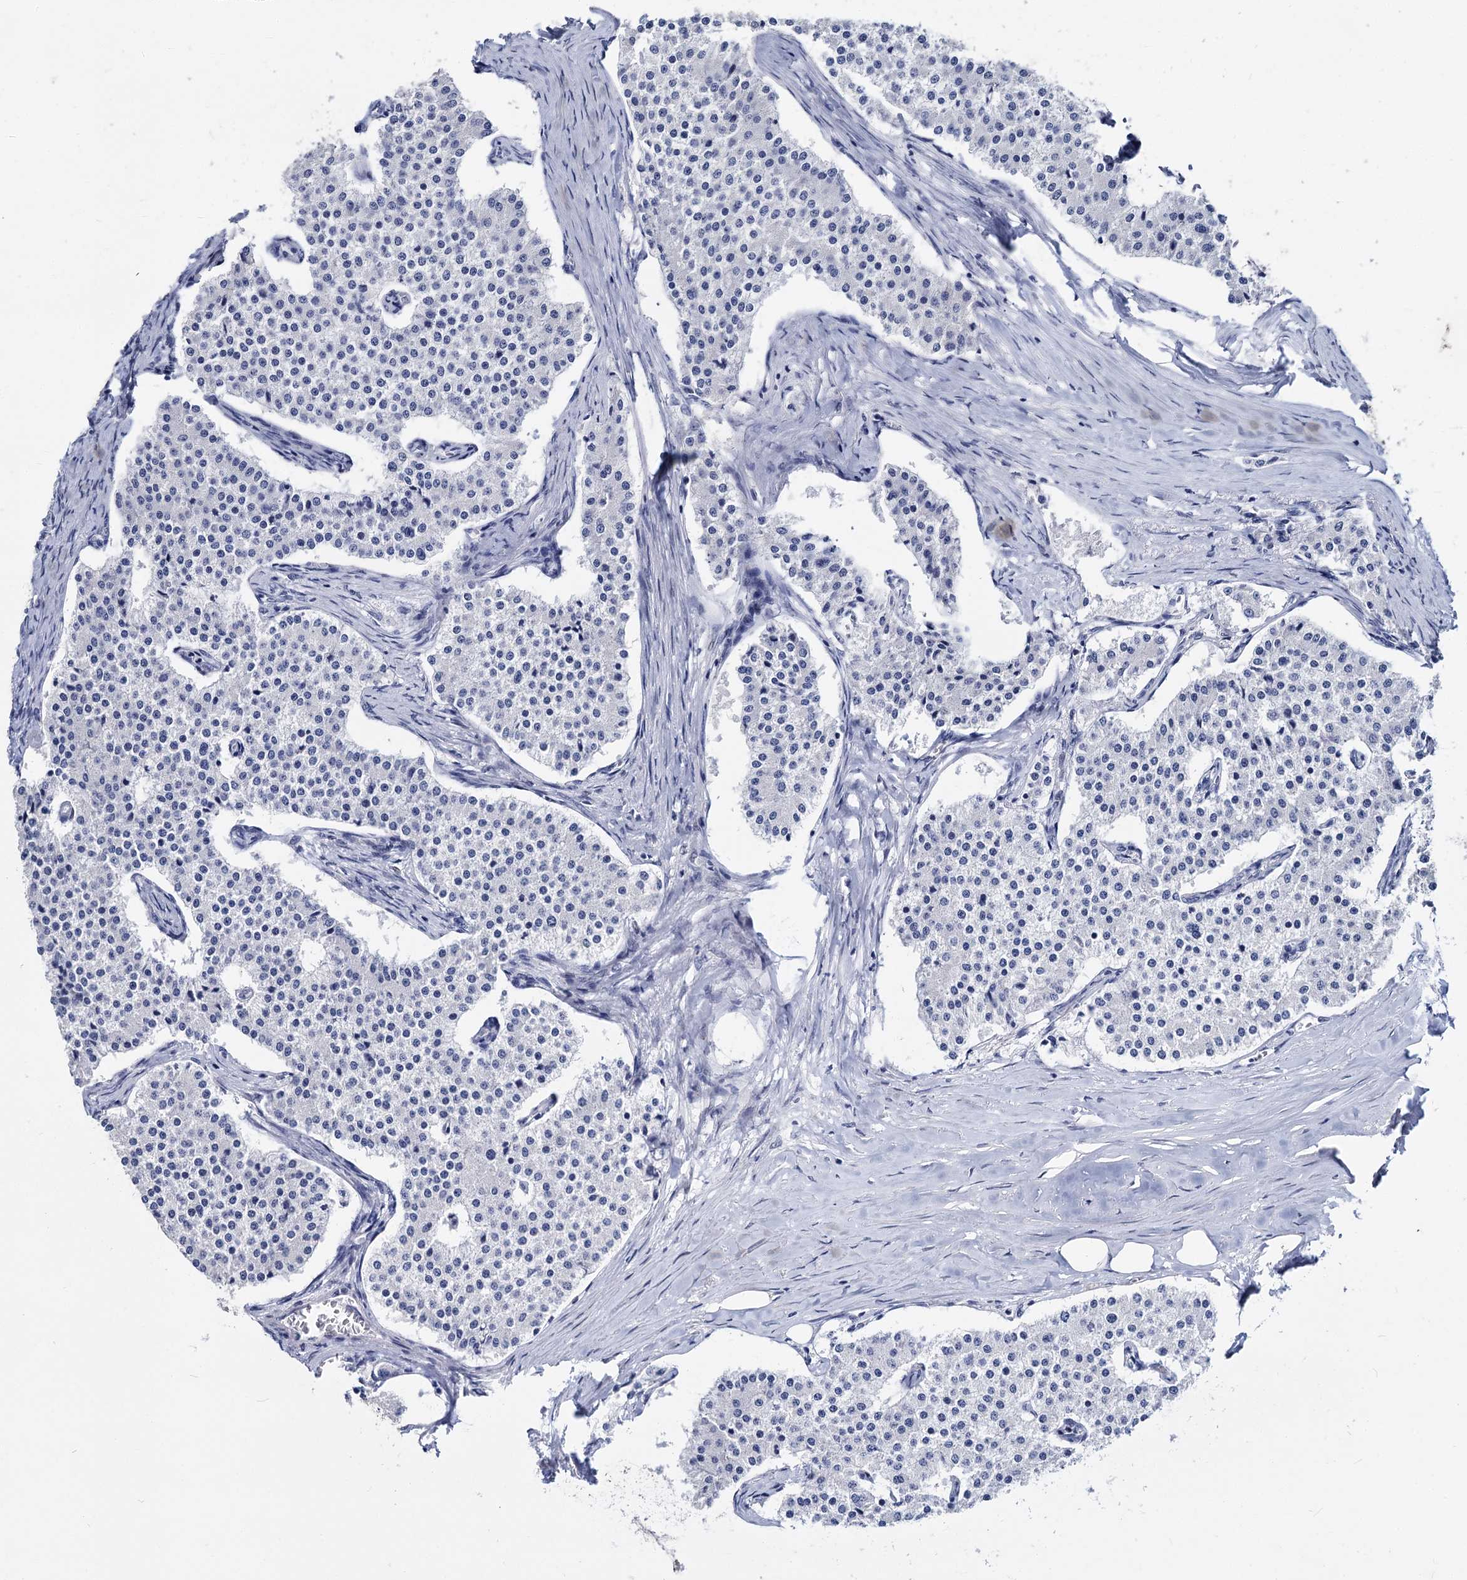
{"staining": {"intensity": "negative", "quantity": "none", "location": "none"}, "tissue": "carcinoid", "cell_type": "Tumor cells", "image_type": "cancer", "snomed": [{"axis": "morphology", "description": "Carcinoid, malignant, NOS"}, {"axis": "topography", "description": "Colon"}], "caption": "A photomicrograph of human carcinoid is negative for staining in tumor cells.", "gene": "MAGEA4", "patient": {"sex": "female", "age": 52}}